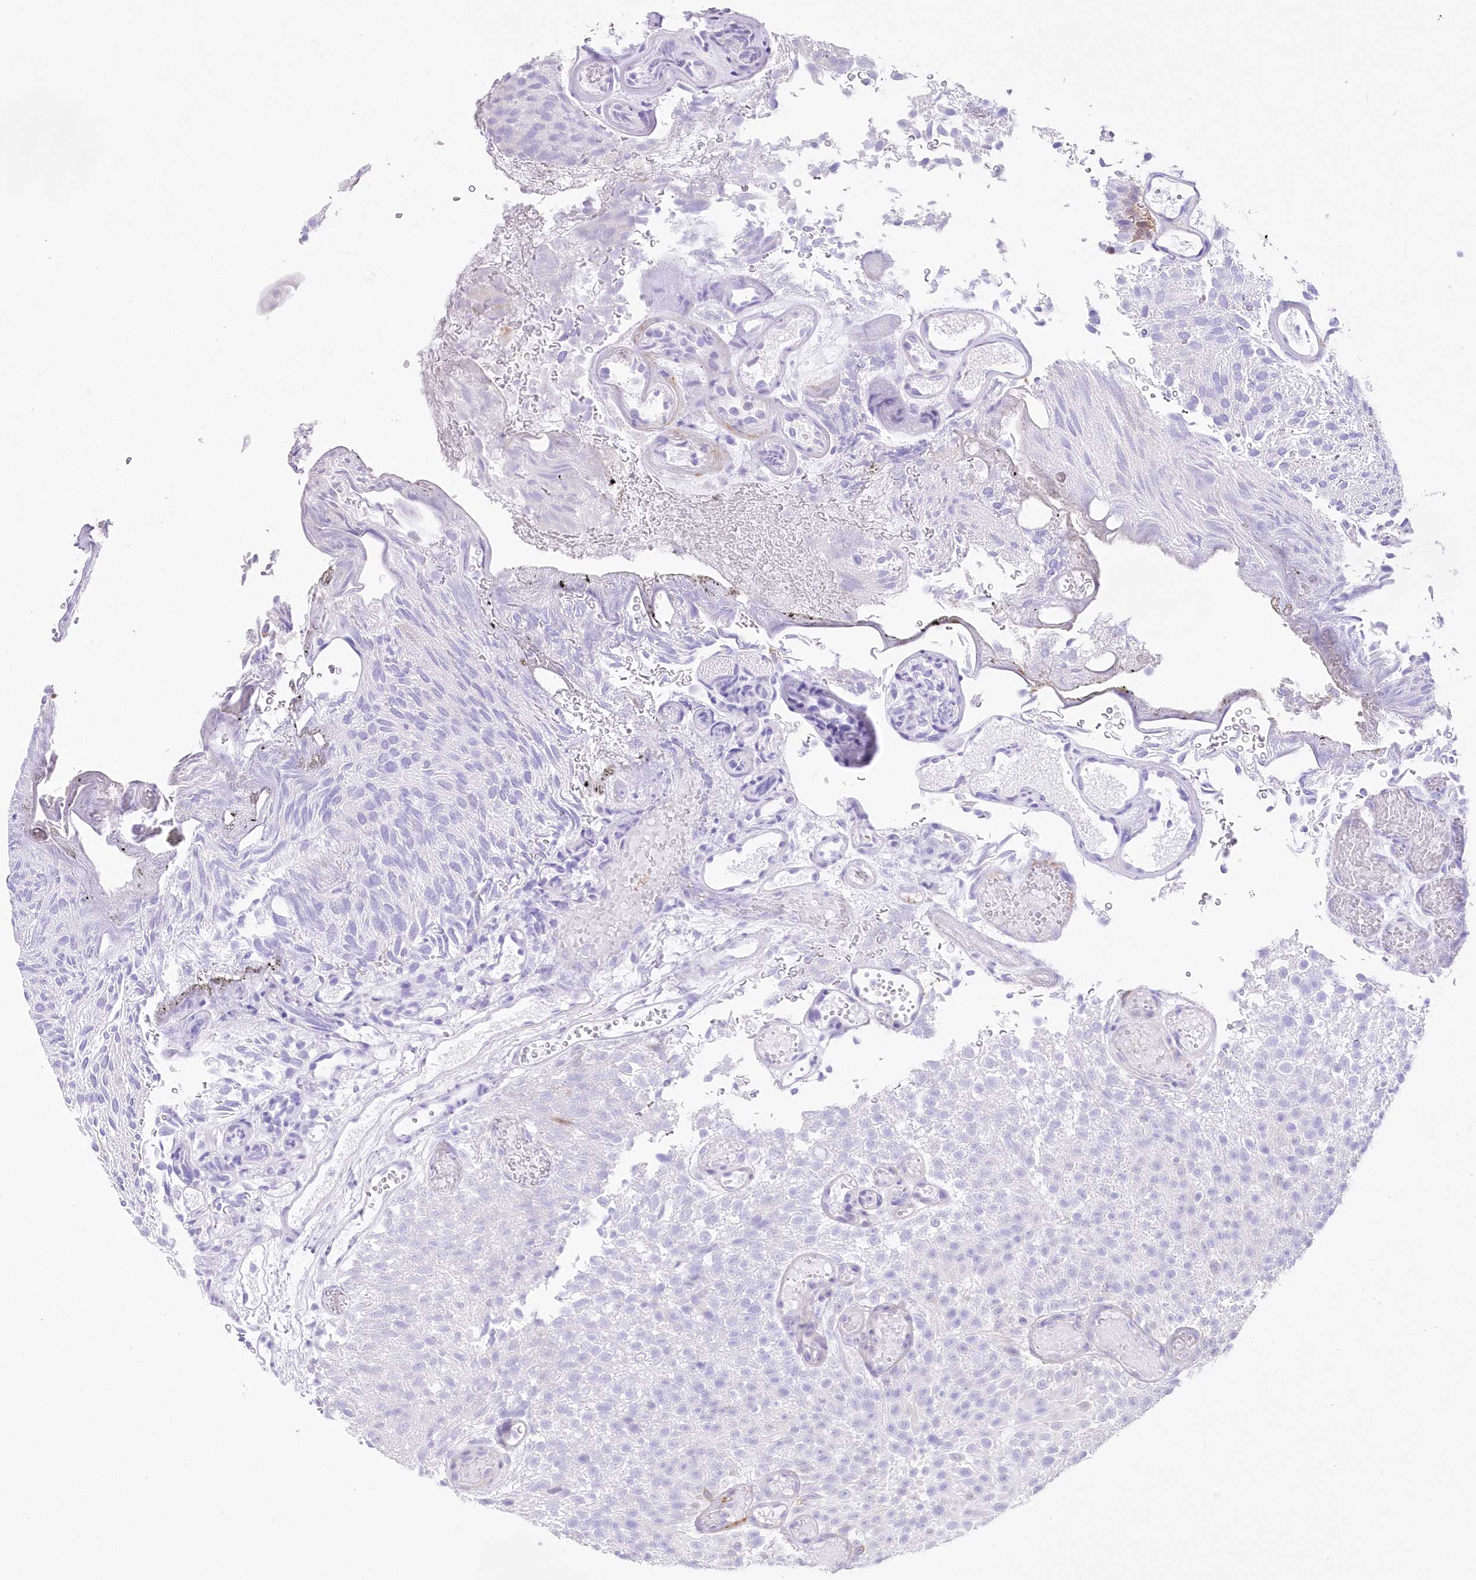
{"staining": {"intensity": "negative", "quantity": "none", "location": "none"}, "tissue": "urothelial cancer", "cell_type": "Tumor cells", "image_type": "cancer", "snomed": [{"axis": "morphology", "description": "Urothelial carcinoma, Low grade"}, {"axis": "topography", "description": "Urinary bladder"}], "caption": "Human urothelial cancer stained for a protein using IHC demonstrates no staining in tumor cells.", "gene": "DNAJC19", "patient": {"sex": "male", "age": 78}}